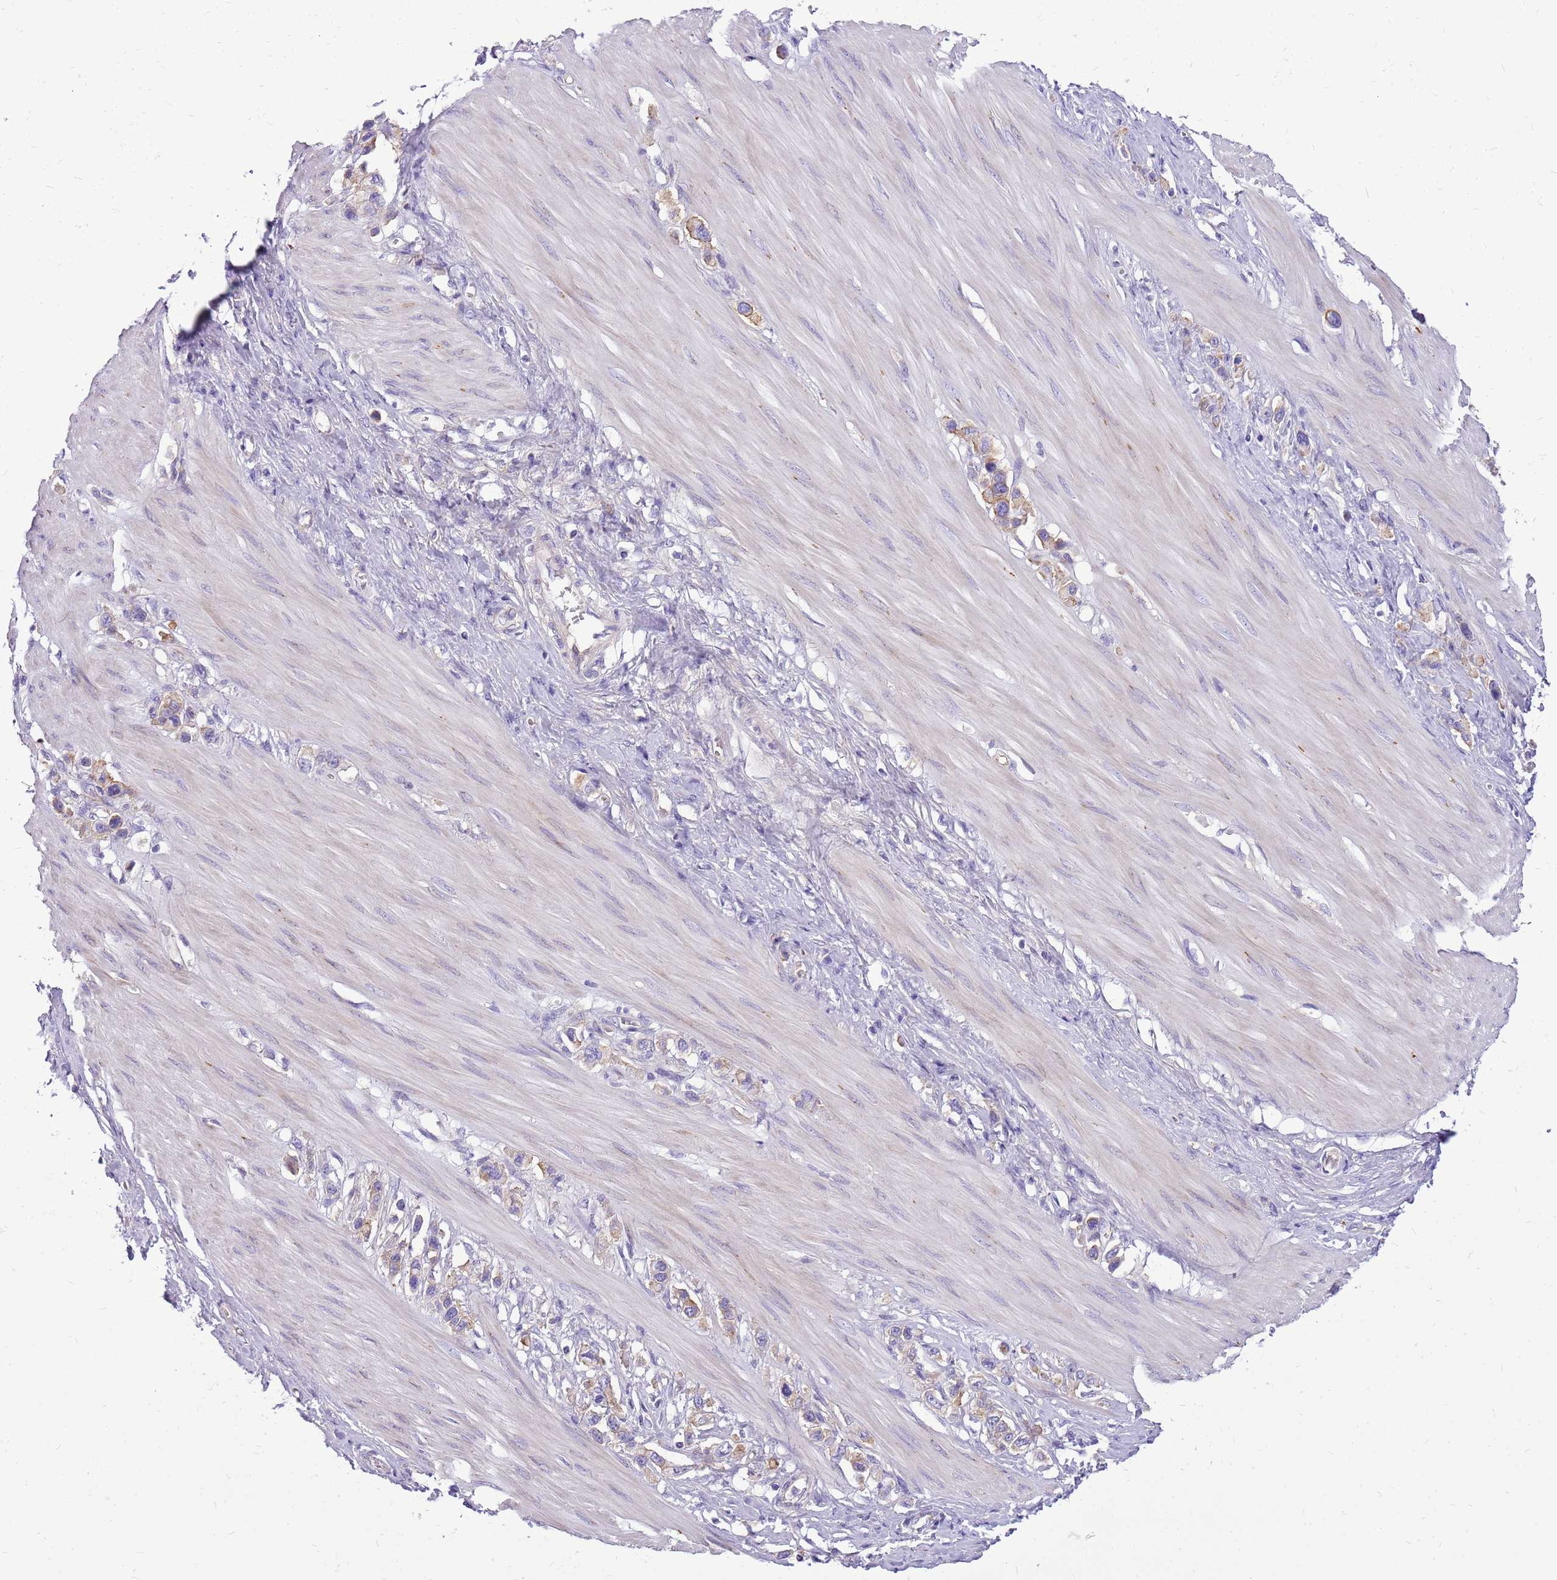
{"staining": {"intensity": "moderate", "quantity": "<25%", "location": "cytoplasmic/membranous"}, "tissue": "stomach cancer", "cell_type": "Tumor cells", "image_type": "cancer", "snomed": [{"axis": "morphology", "description": "Adenocarcinoma, NOS"}, {"axis": "topography", "description": "Stomach"}], "caption": "DAB (3,3'-diaminobenzidine) immunohistochemical staining of stomach cancer shows moderate cytoplasmic/membranous protein positivity in about <25% of tumor cells.", "gene": "NTN4", "patient": {"sex": "female", "age": 65}}